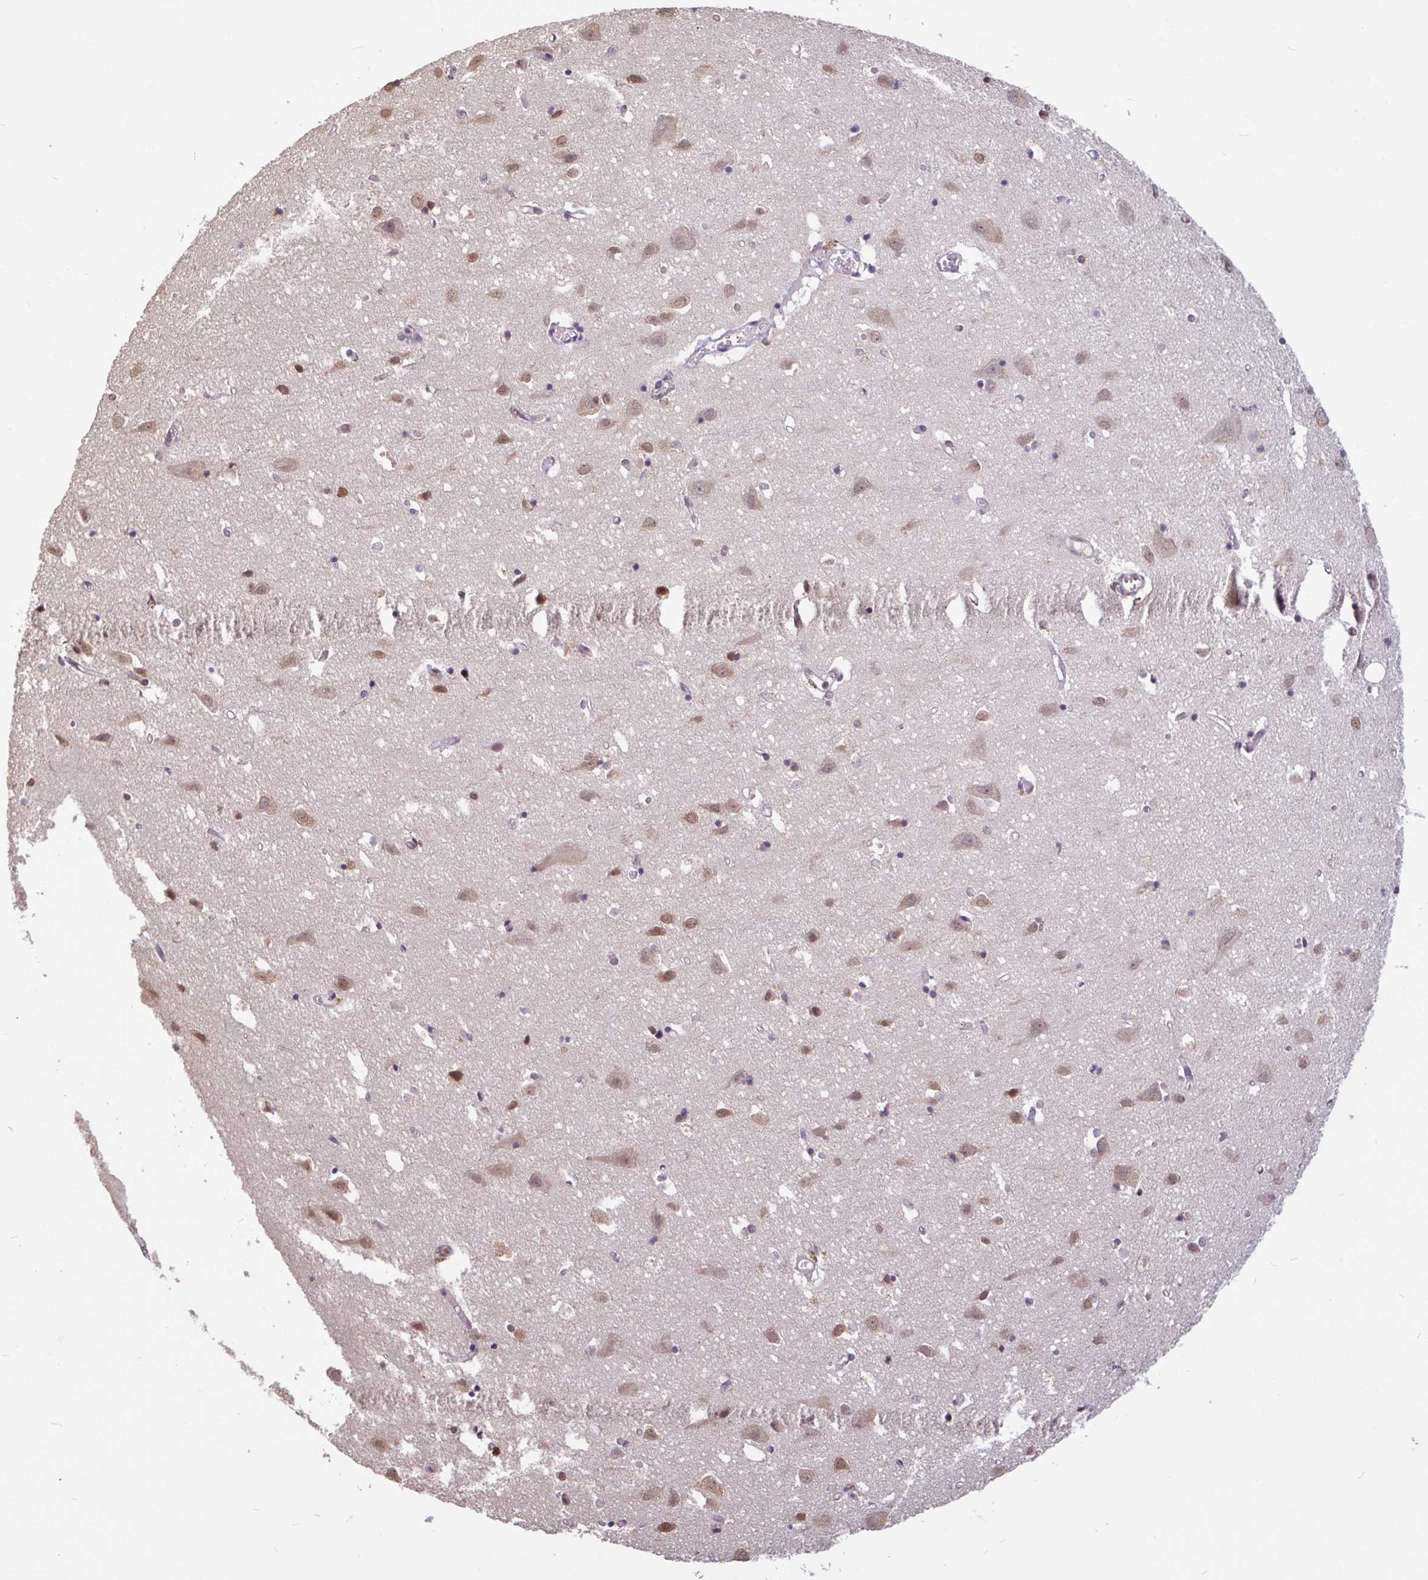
{"staining": {"intensity": "weak", "quantity": "25%-75%", "location": "nuclear"}, "tissue": "cerebral cortex", "cell_type": "Endothelial cells", "image_type": "normal", "snomed": [{"axis": "morphology", "description": "Normal tissue, NOS"}, {"axis": "topography", "description": "Cerebral cortex"}], "caption": "An image of human cerebral cortex stained for a protein displays weak nuclear brown staining in endothelial cells. The protein is shown in brown color, while the nuclei are stained blue.", "gene": "DR1", "patient": {"sex": "male", "age": 70}}